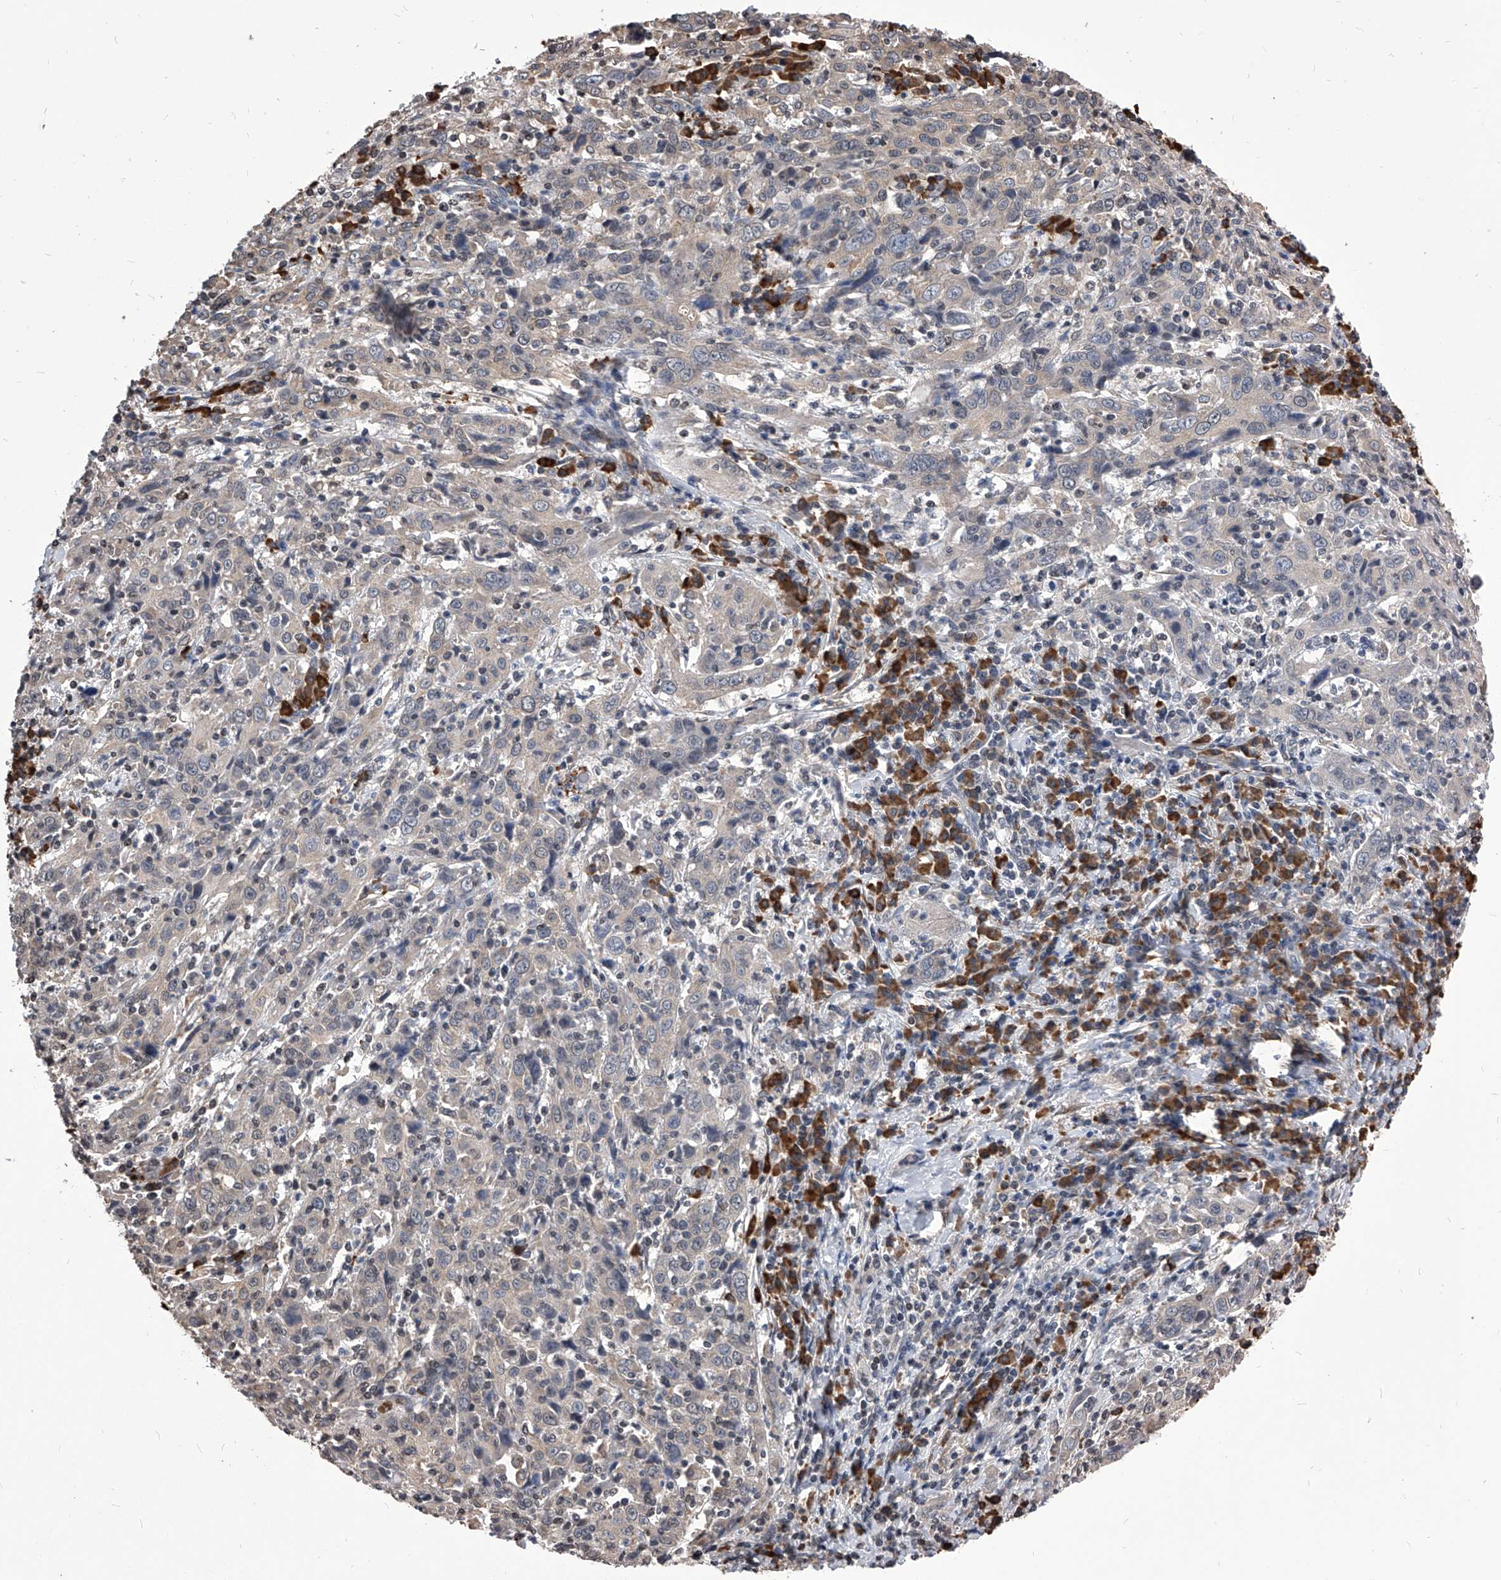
{"staining": {"intensity": "negative", "quantity": "none", "location": "none"}, "tissue": "cervical cancer", "cell_type": "Tumor cells", "image_type": "cancer", "snomed": [{"axis": "morphology", "description": "Squamous cell carcinoma, NOS"}, {"axis": "topography", "description": "Cervix"}], "caption": "Immunohistochemistry of squamous cell carcinoma (cervical) shows no expression in tumor cells.", "gene": "ID1", "patient": {"sex": "female", "age": 46}}